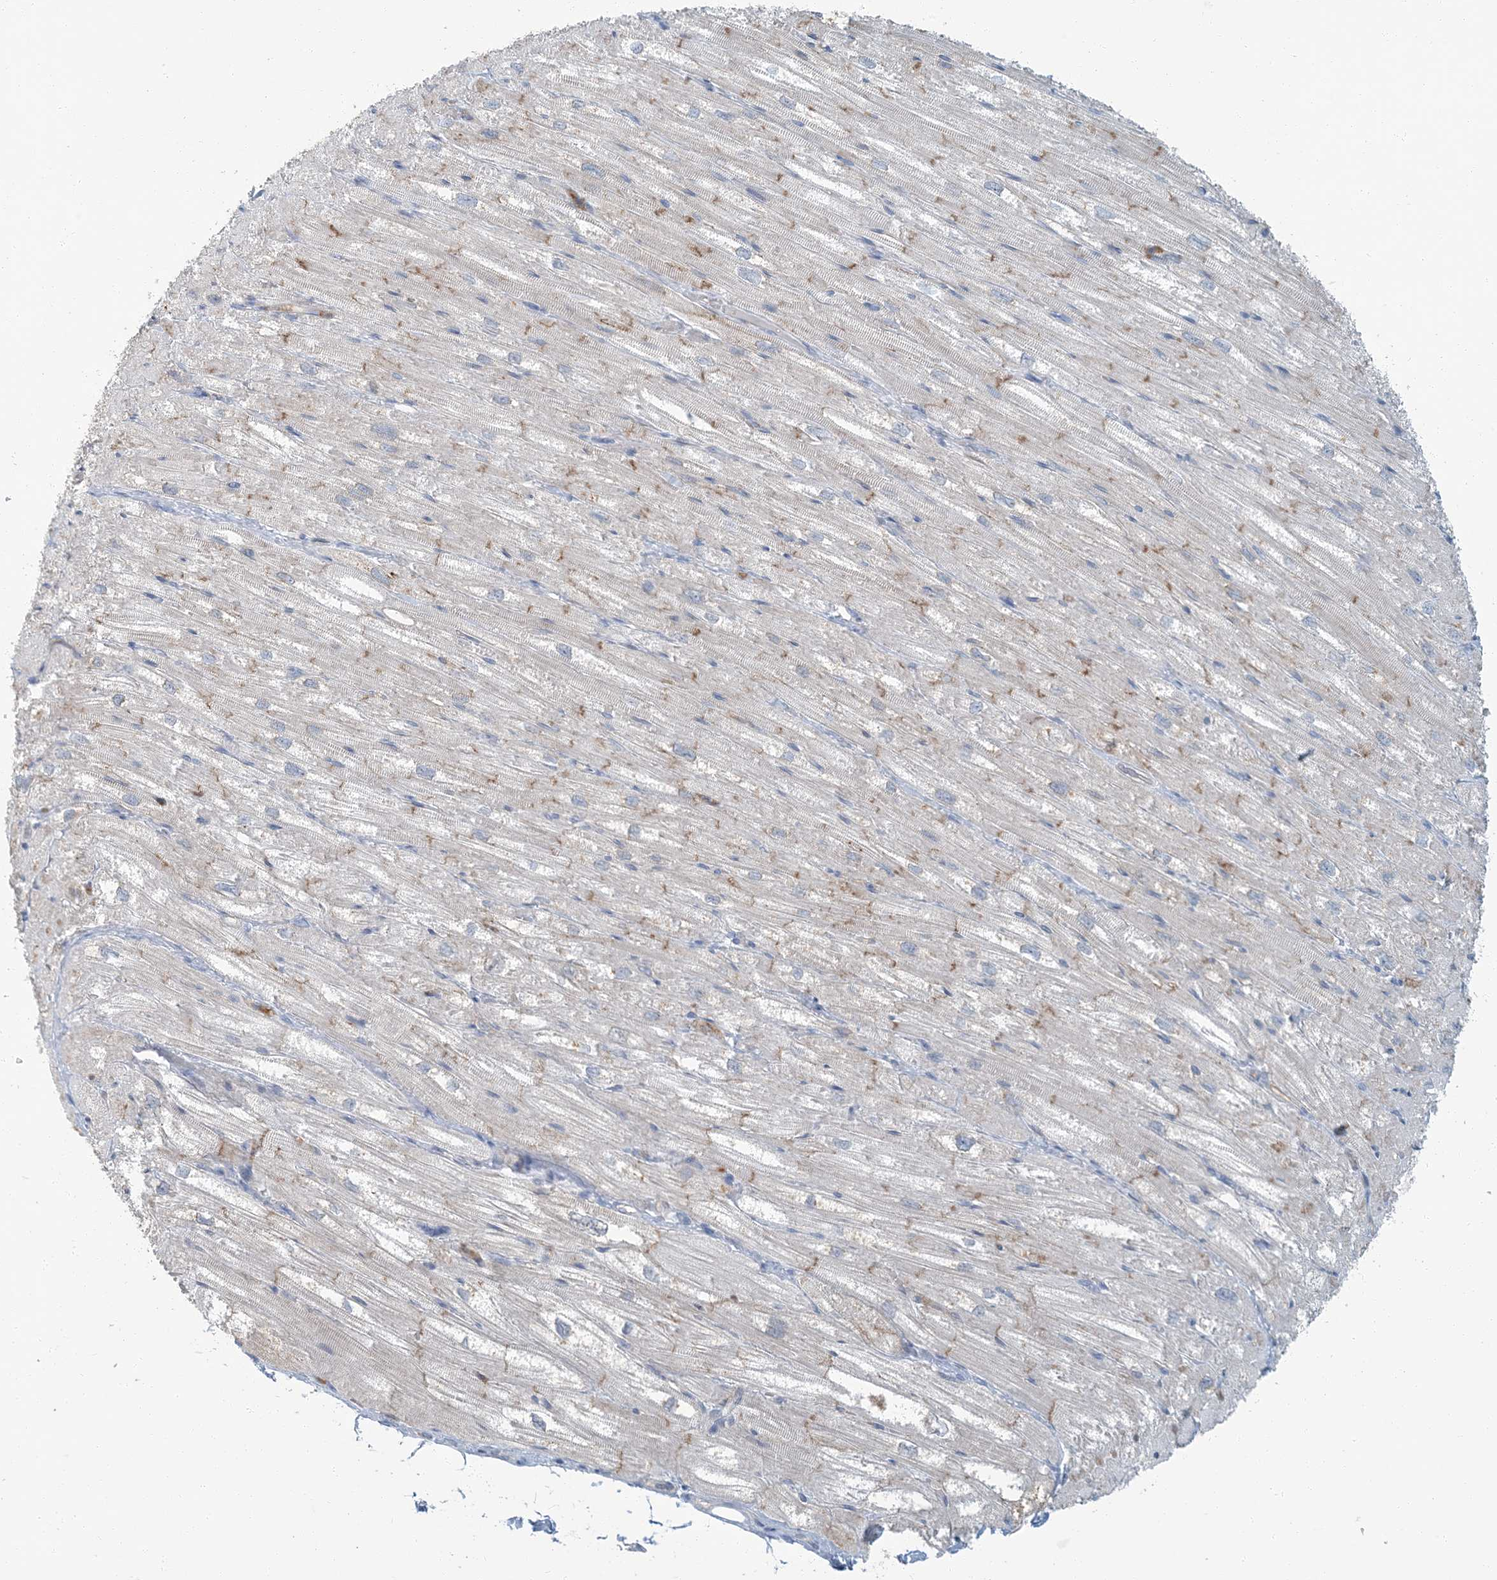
{"staining": {"intensity": "moderate", "quantity": "<25%", "location": "cytoplasmic/membranous"}, "tissue": "heart muscle", "cell_type": "Cardiomyocytes", "image_type": "normal", "snomed": [{"axis": "morphology", "description": "Normal tissue, NOS"}, {"axis": "topography", "description": "Heart"}], "caption": "Immunohistochemical staining of normal human heart muscle displays low levels of moderate cytoplasmic/membranous expression in approximately <25% of cardiomyocytes. The staining was performed using DAB, with brown indicating positive protein expression. Nuclei are stained blue with hematoxylin.", "gene": "EPHA4", "patient": {"sex": "male", "age": 50}}